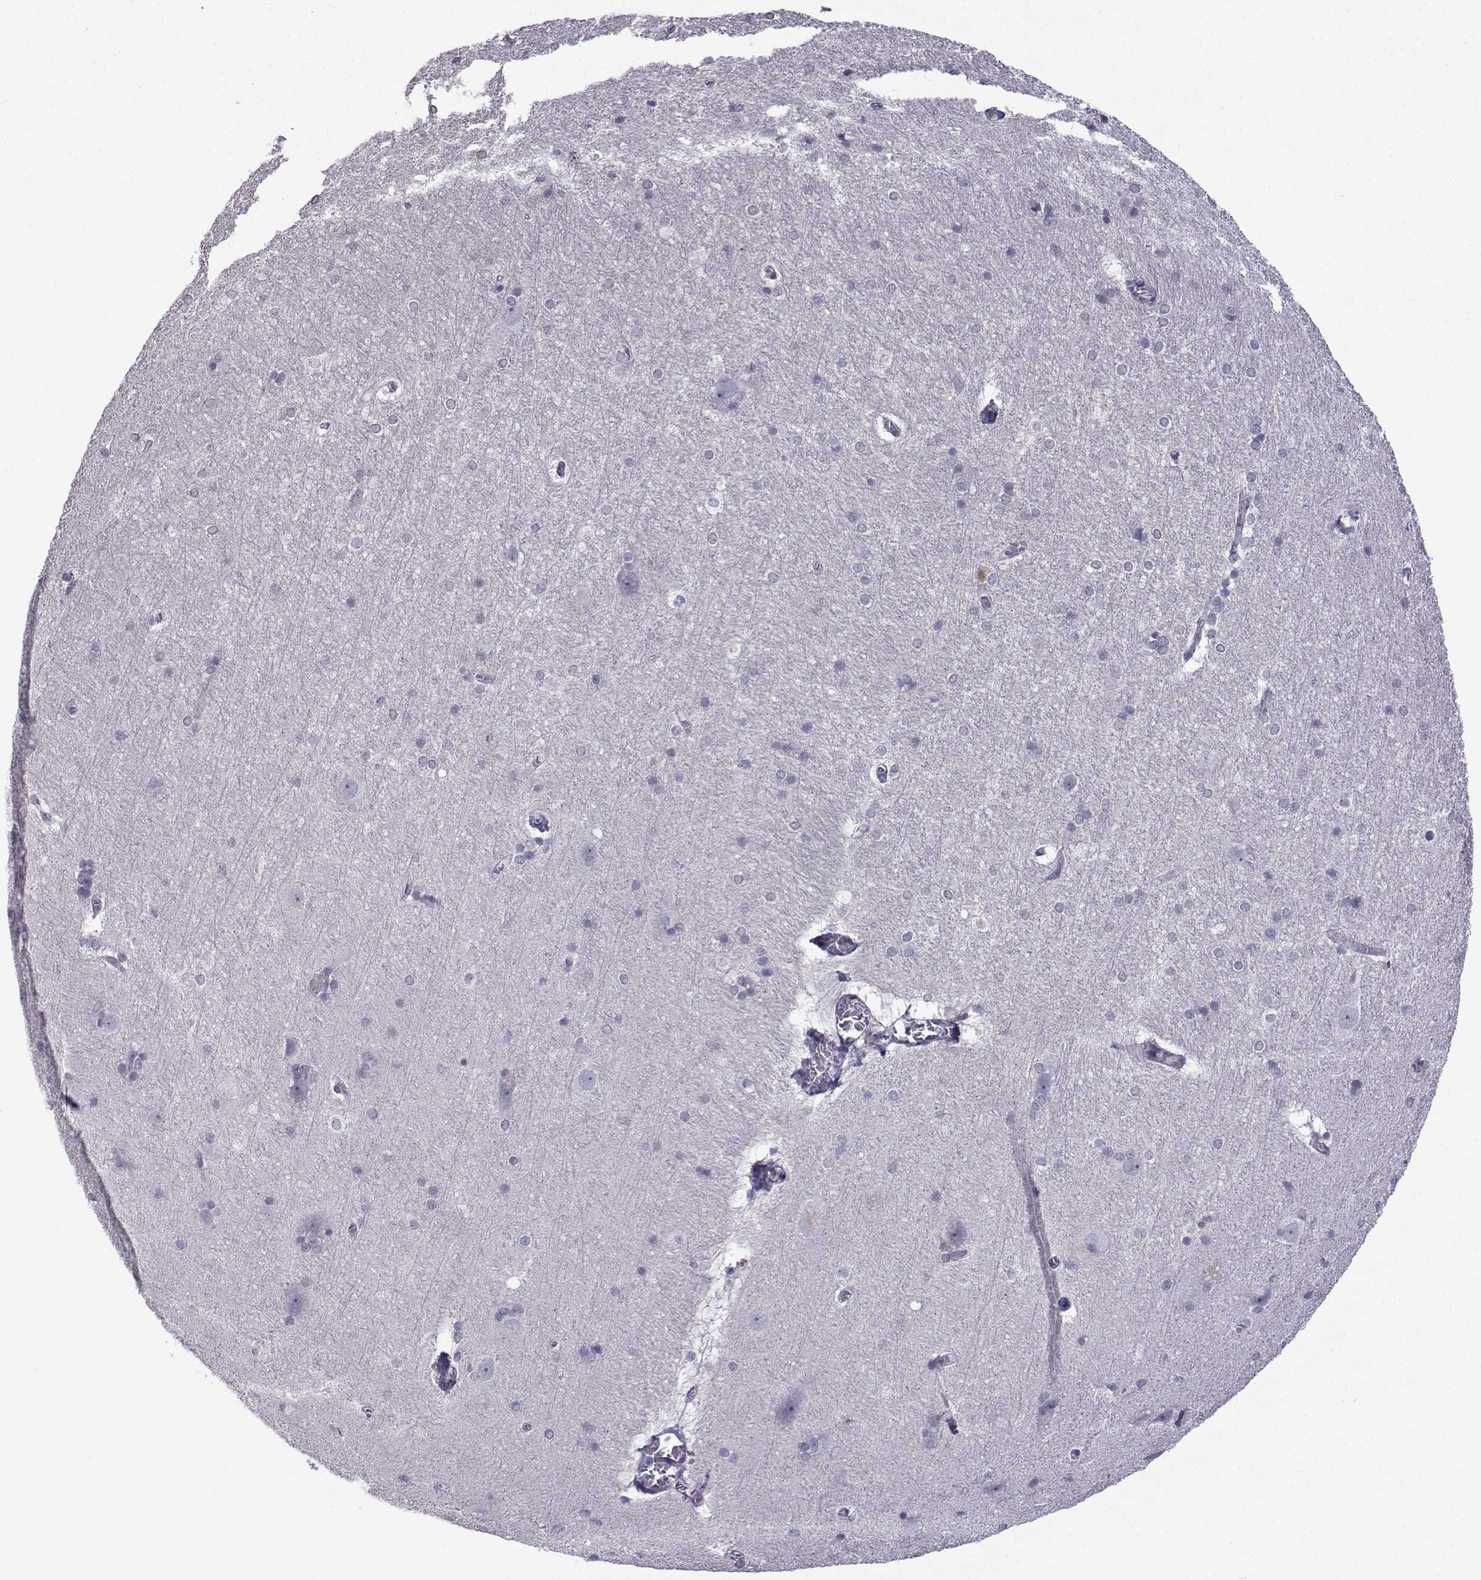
{"staining": {"intensity": "negative", "quantity": "none", "location": "none"}, "tissue": "hippocampus", "cell_type": "Glial cells", "image_type": "normal", "snomed": [{"axis": "morphology", "description": "Normal tissue, NOS"}, {"axis": "topography", "description": "Cerebral cortex"}, {"axis": "topography", "description": "Hippocampus"}], "caption": "High magnification brightfield microscopy of benign hippocampus stained with DAB (brown) and counterstained with hematoxylin (blue): glial cells show no significant staining.", "gene": "CFAP70", "patient": {"sex": "female", "age": 19}}